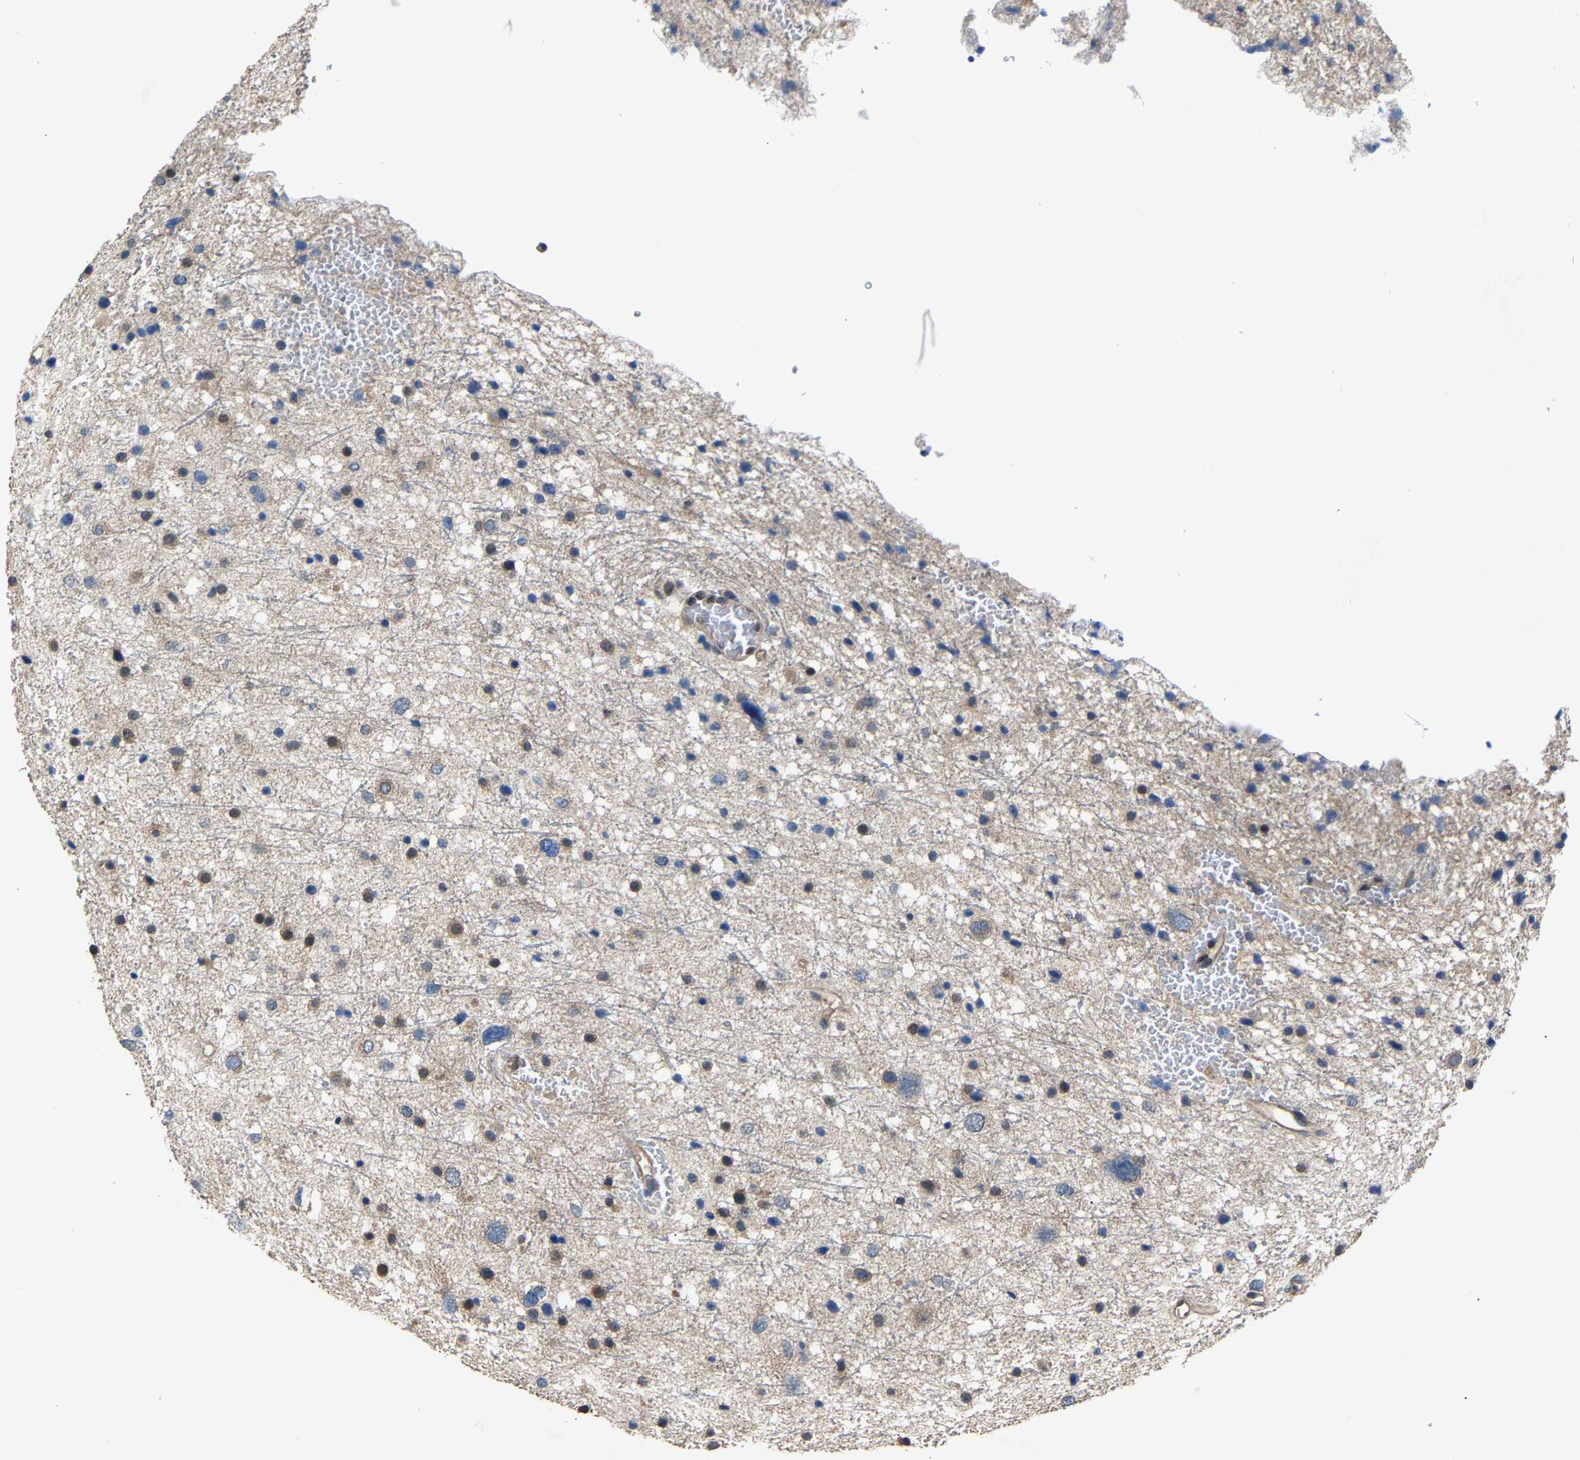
{"staining": {"intensity": "weak", "quantity": "25%-75%", "location": "cytoplasmic/membranous"}, "tissue": "glioma", "cell_type": "Tumor cells", "image_type": "cancer", "snomed": [{"axis": "morphology", "description": "Glioma, malignant, Low grade"}, {"axis": "topography", "description": "Brain"}], "caption": "Glioma was stained to show a protein in brown. There is low levels of weak cytoplasmic/membranous staining in about 25%-75% of tumor cells. (DAB = brown stain, brightfield microscopy at high magnification).", "gene": "ABCC9", "patient": {"sex": "female", "age": 37}}